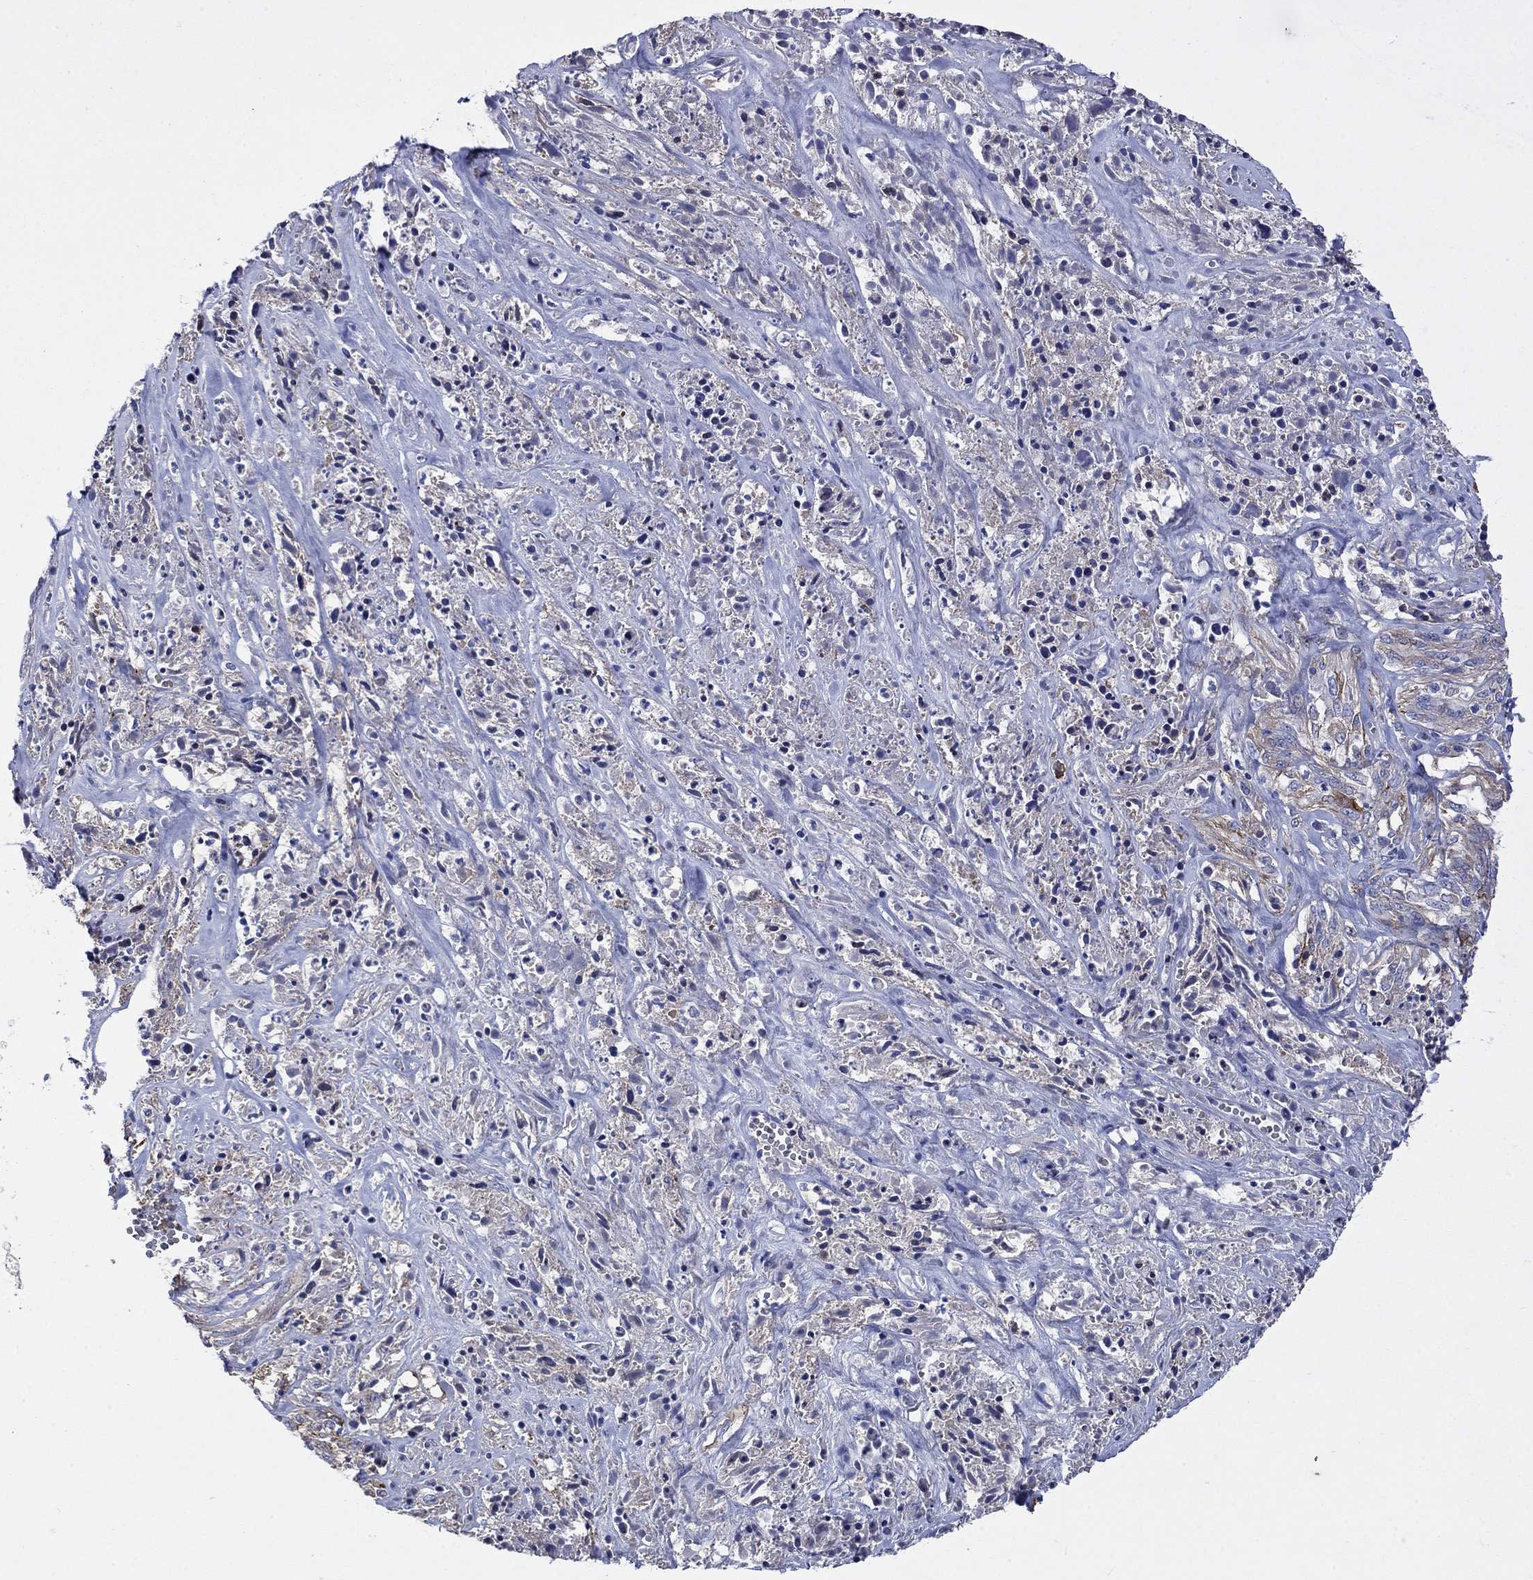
{"staining": {"intensity": "weak", "quantity": ">75%", "location": "cytoplasmic/membranous"}, "tissue": "melanoma", "cell_type": "Tumor cells", "image_type": "cancer", "snomed": [{"axis": "morphology", "description": "Malignant melanoma, NOS"}, {"axis": "topography", "description": "Skin"}], "caption": "Human melanoma stained for a protein (brown) reveals weak cytoplasmic/membranous positive expression in approximately >75% of tumor cells.", "gene": "FLNC", "patient": {"sex": "female", "age": 91}}